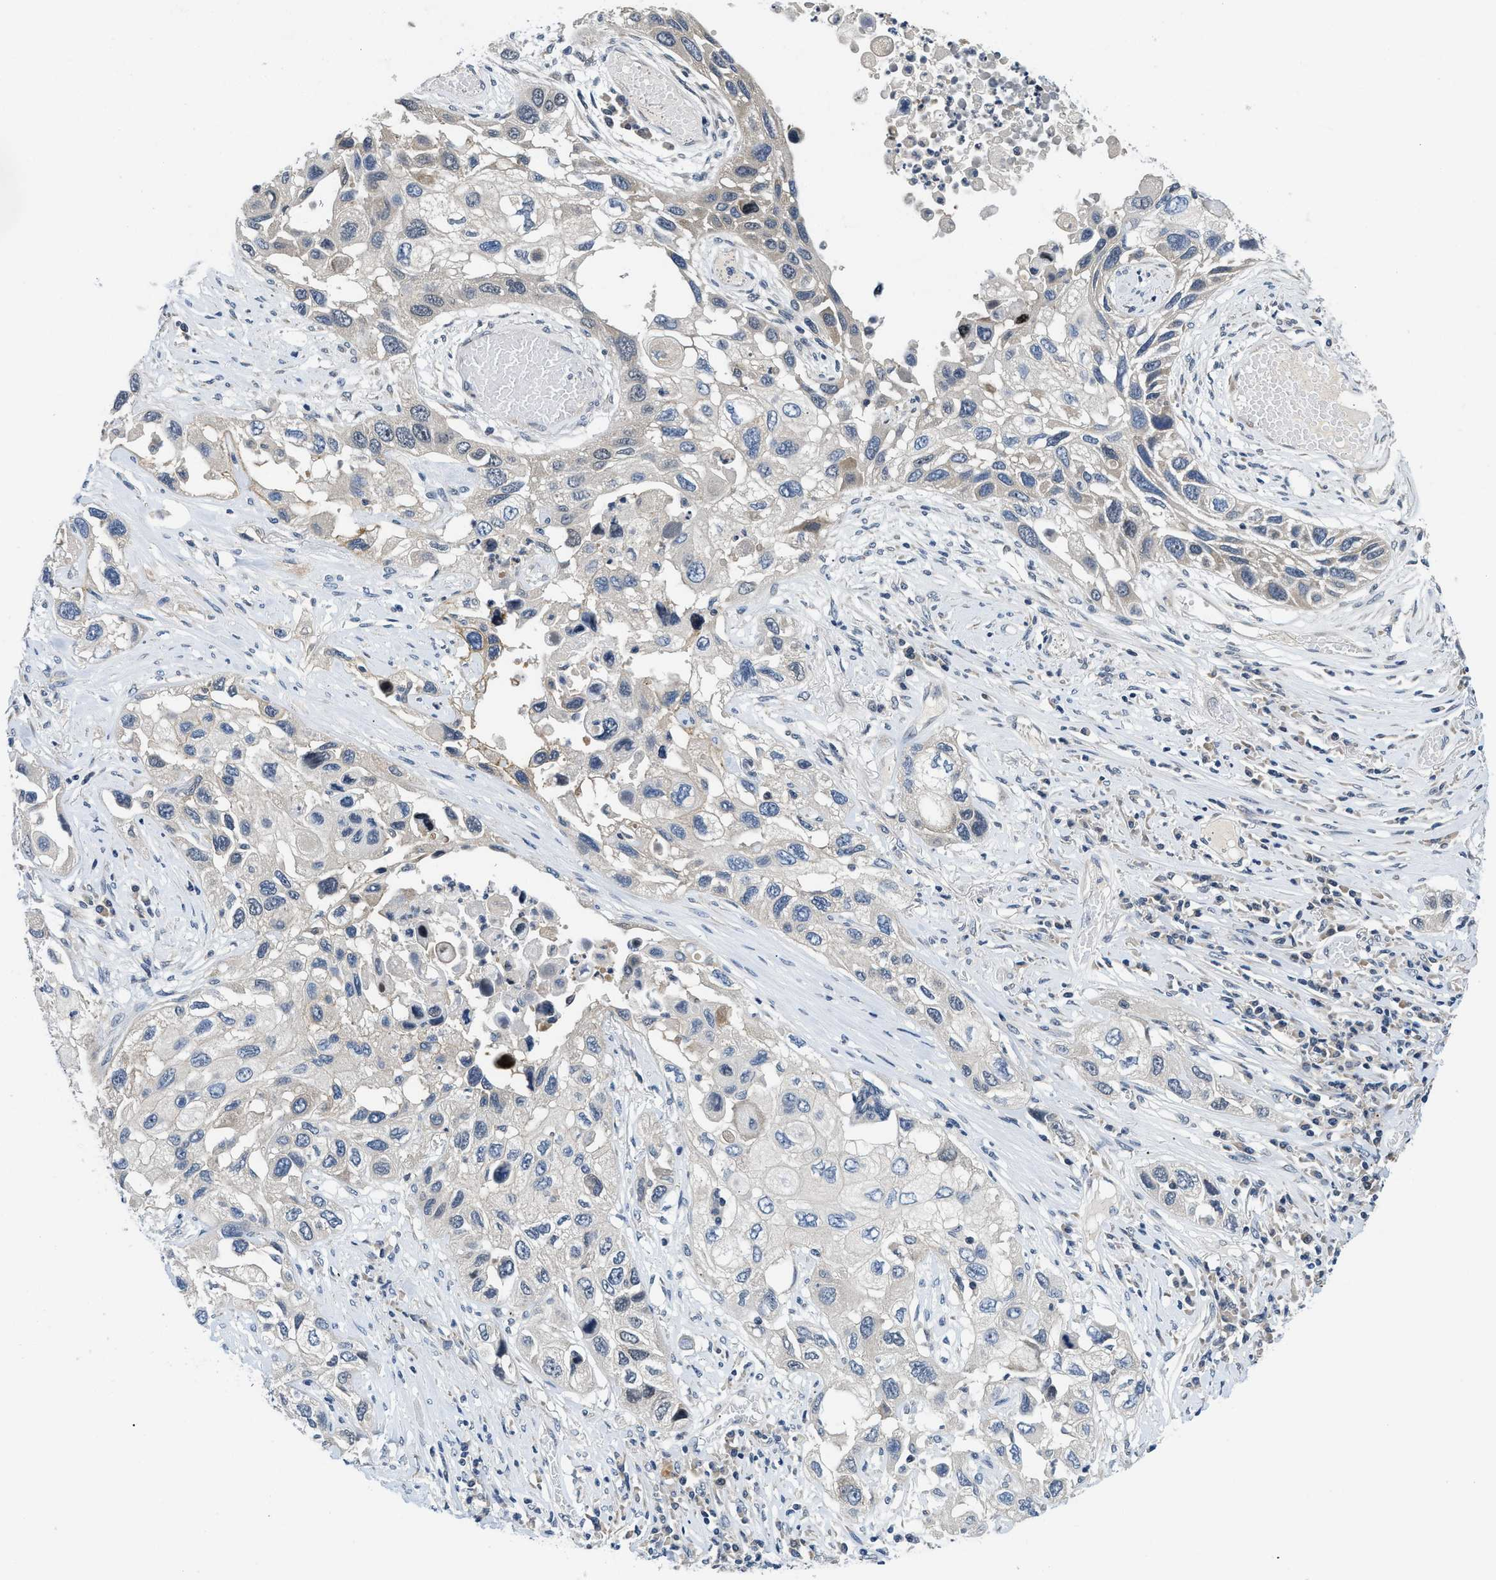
{"staining": {"intensity": "negative", "quantity": "none", "location": "none"}, "tissue": "lung cancer", "cell_type": "Tumor cells", "image_type": "cancer", "snomed": [{"axis": "morphology", "description": "Squamous cell carcinoma, NOS"}, {"axis": "topography", "description": "Lung"}], "caption": "Micrograph shows no protein staining in tumor cells of lung squamous cell carcinoma tissue. (Stains: DAB (3,3'-diaminobenzidine) IHC with hematoxylin counter stain, Microscopy: brightfield microscopy at high magnification).", "gene": "IKBKE", "patient": {"sex": "male", "age": 71}}